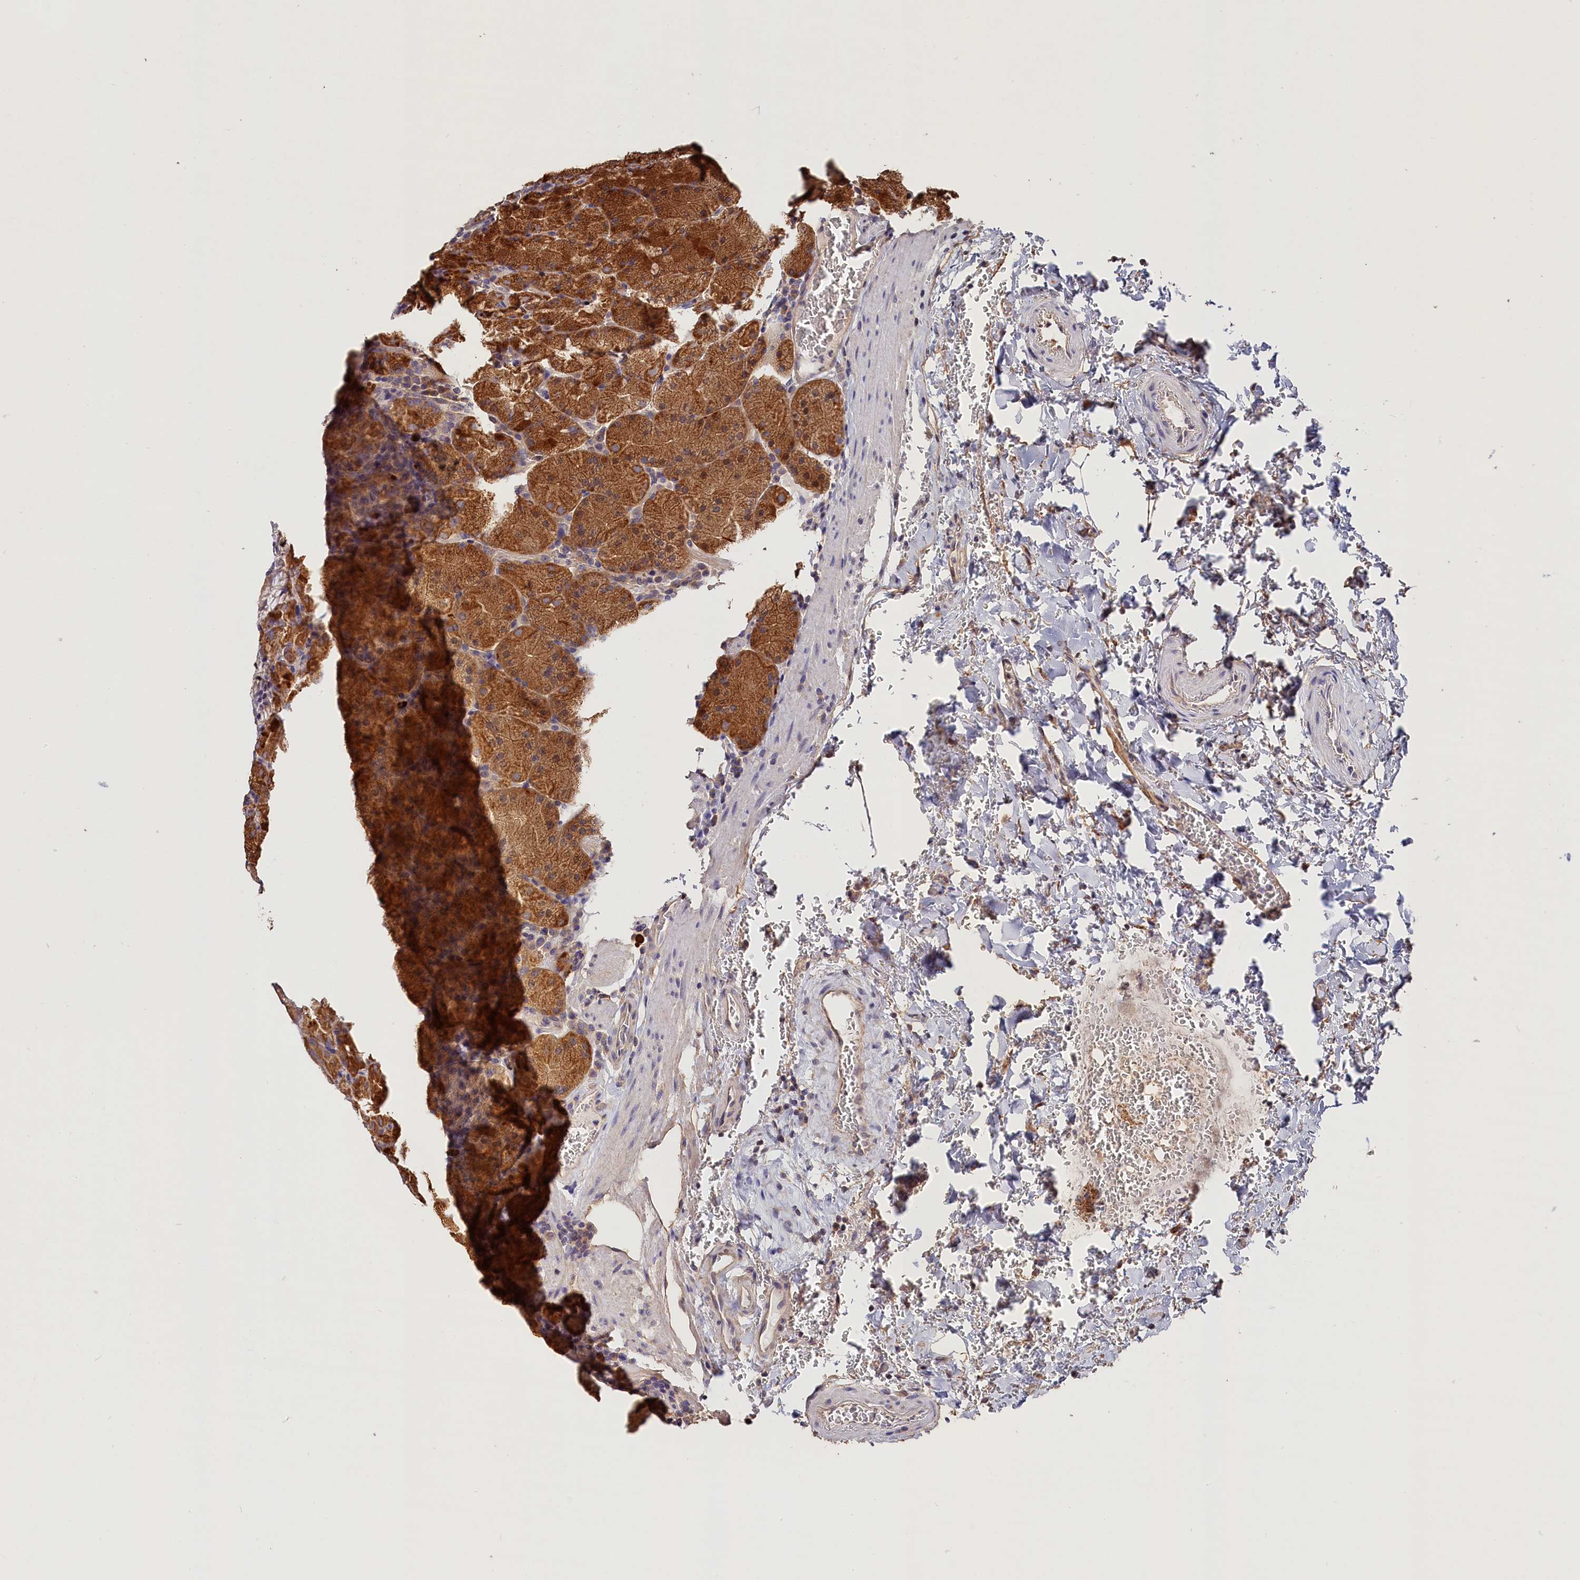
{"staining": {"intensity": "strong", "quantity": "25%-75%", "location": "cytoplasmic/membranous"}, "tissue": "stomach", "cell_type": "Glandular cells", "image_type": "normal", "snomed": [{"axis": "morphology", "description": "Normal tissue, NOS"}, {"axis": "topography", "description": "Stomach, upper"}, {"axis": "topography", "description": "Stomach, lower"}], "caption": "The immunohistochemical stain highlights strong cytoplasmic/membranous staining in glandular cells of benign stomach.", "gene": "KATNB1", "patient": {"sex": "male", "age": 80}}